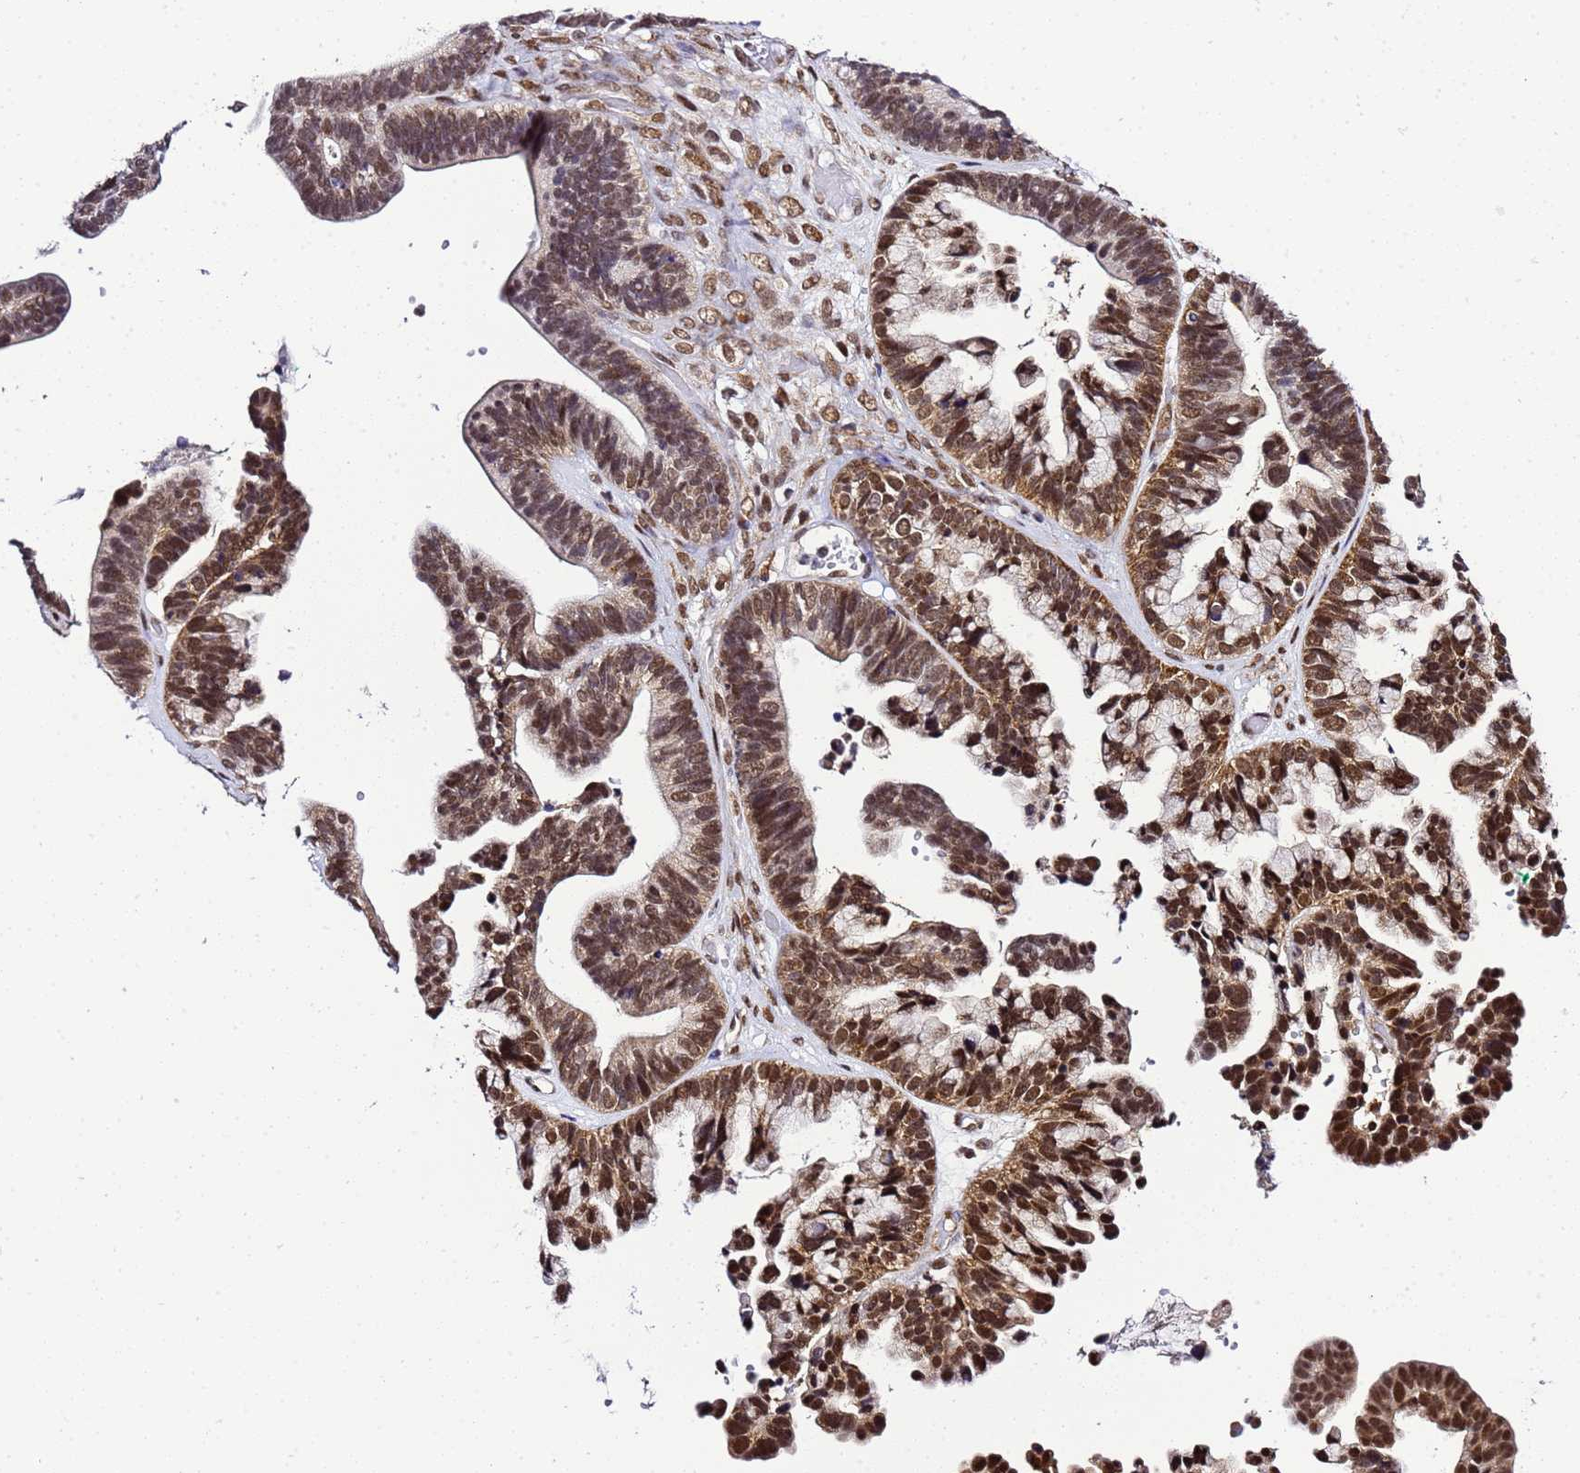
{"staining": {"intensity": "moderate", "quantity": ">75%", "location": "cytoplasmic/membranous,nuclear"}, "tissue": "ovarian cancer", "cell_type": "Tumor cells", "image_type": "cancer", "snomed": [{"axis": "morphology", "description": "Cystadenocarcinoma, serous, NOS"}, {"axis": "topography", "description": "Ovary"}], "caption": "Immunohistochemistry (IHC) of ovarian cancer shows medium levels of moderate cytoplasmic/membranous and nuclear positivity in approximately >75% of tumor cells.", "gene": "SMN1", "patient": {"sex": "female", "age": 56}}